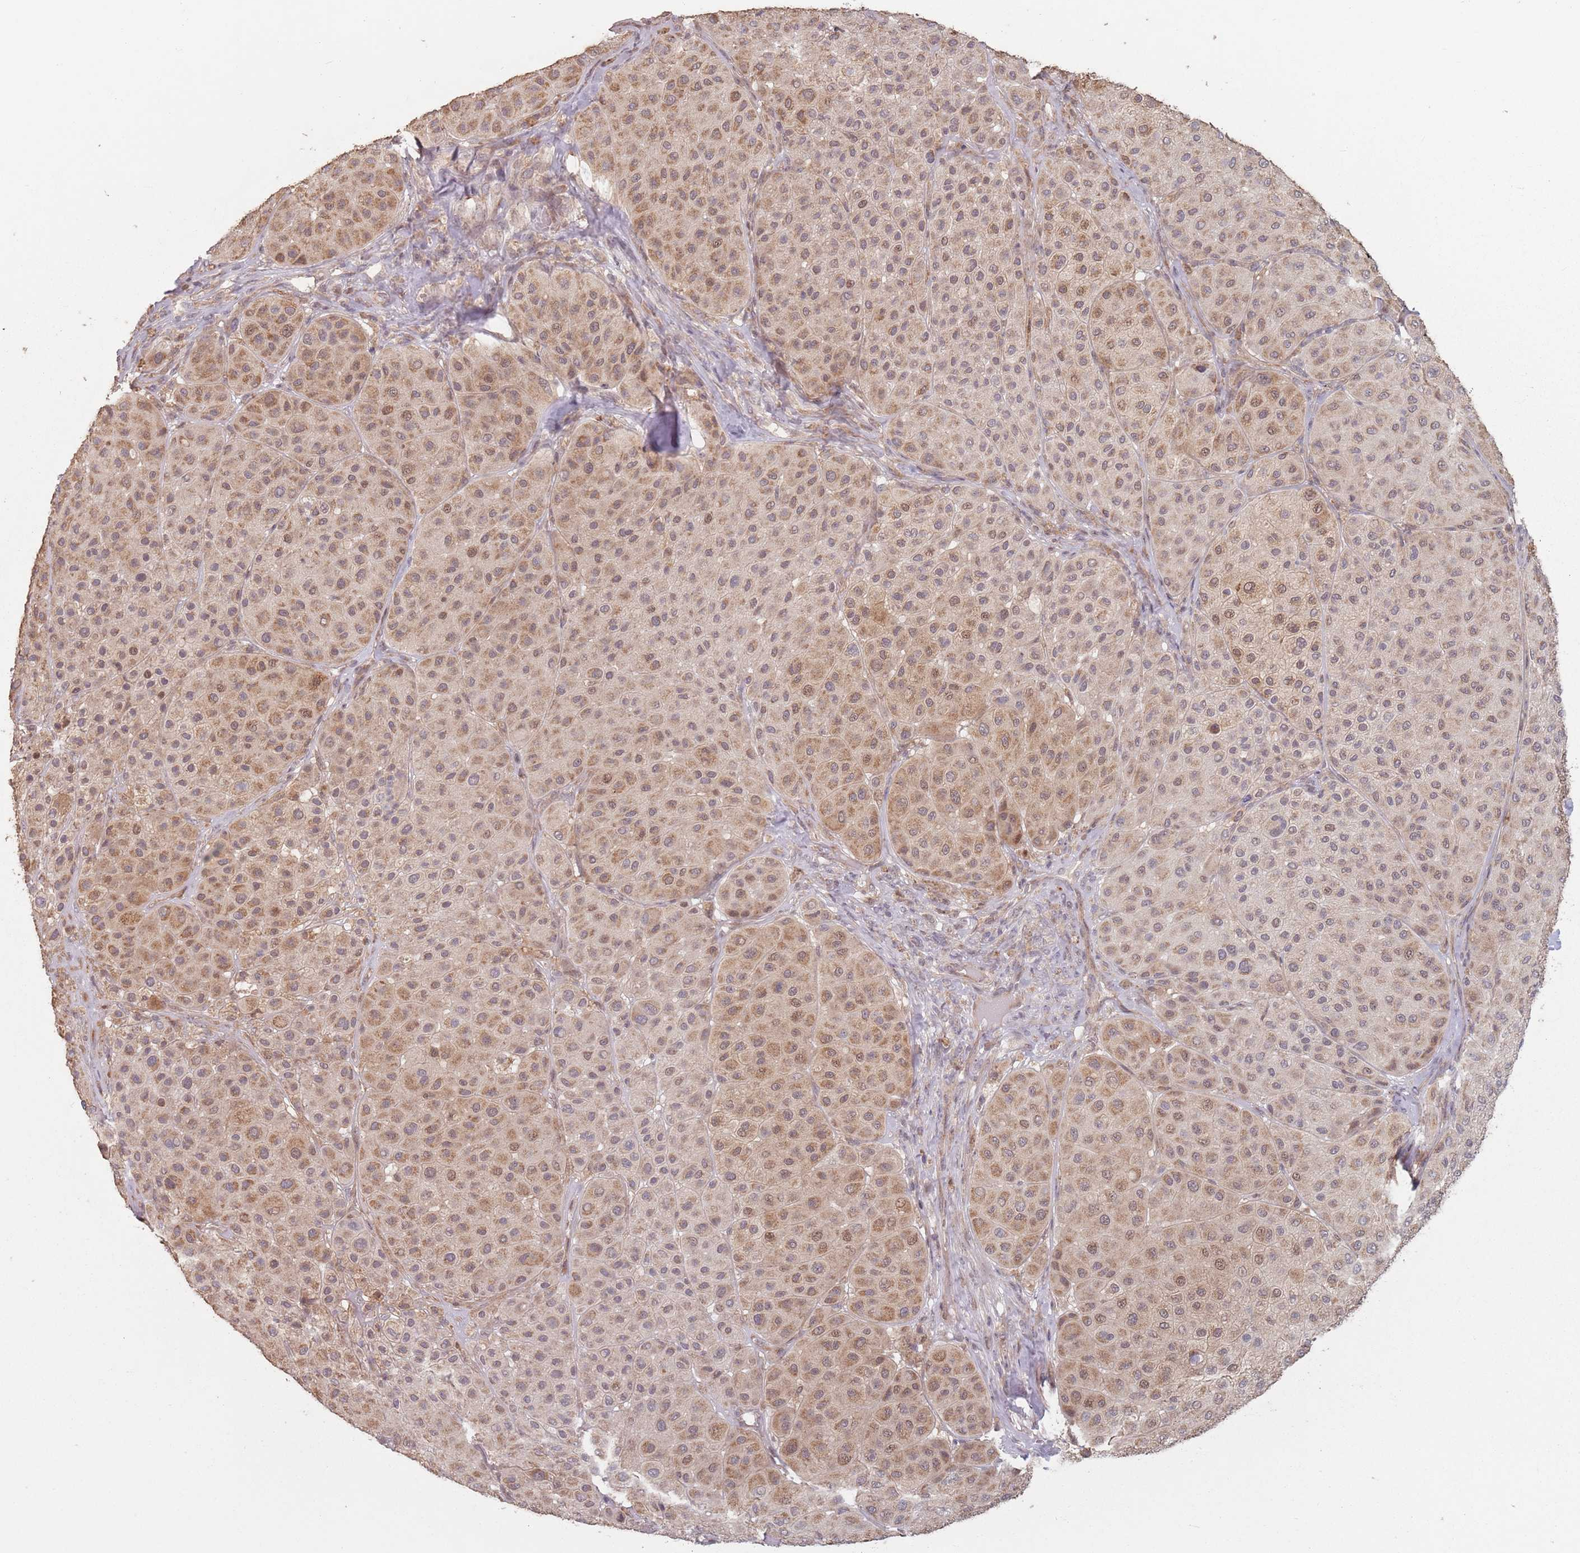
{"staining": {"intensity": "moderate", "quantity": ">75%", "location": "cytoplasmic/membranous,nuclear"}, "tissue": "melanoma", "cell_type": "Tumor cells", "image_type": "cancer", "snomed": [{"axis": "morphology", "description": "Malignant melanoma, Metastatic site"}, {"axis": "topography", "description": "Smooth muscle"}], "caption": "Human malignant melanoma (metastatic site) stained for a protein (brown) demonstrates moderate cytoplasmic/membranous and nuclear positive positivity in about >75% of tumor cells.", "gene": "VPS52", "patient": {"sex": "male", "age": 41}}